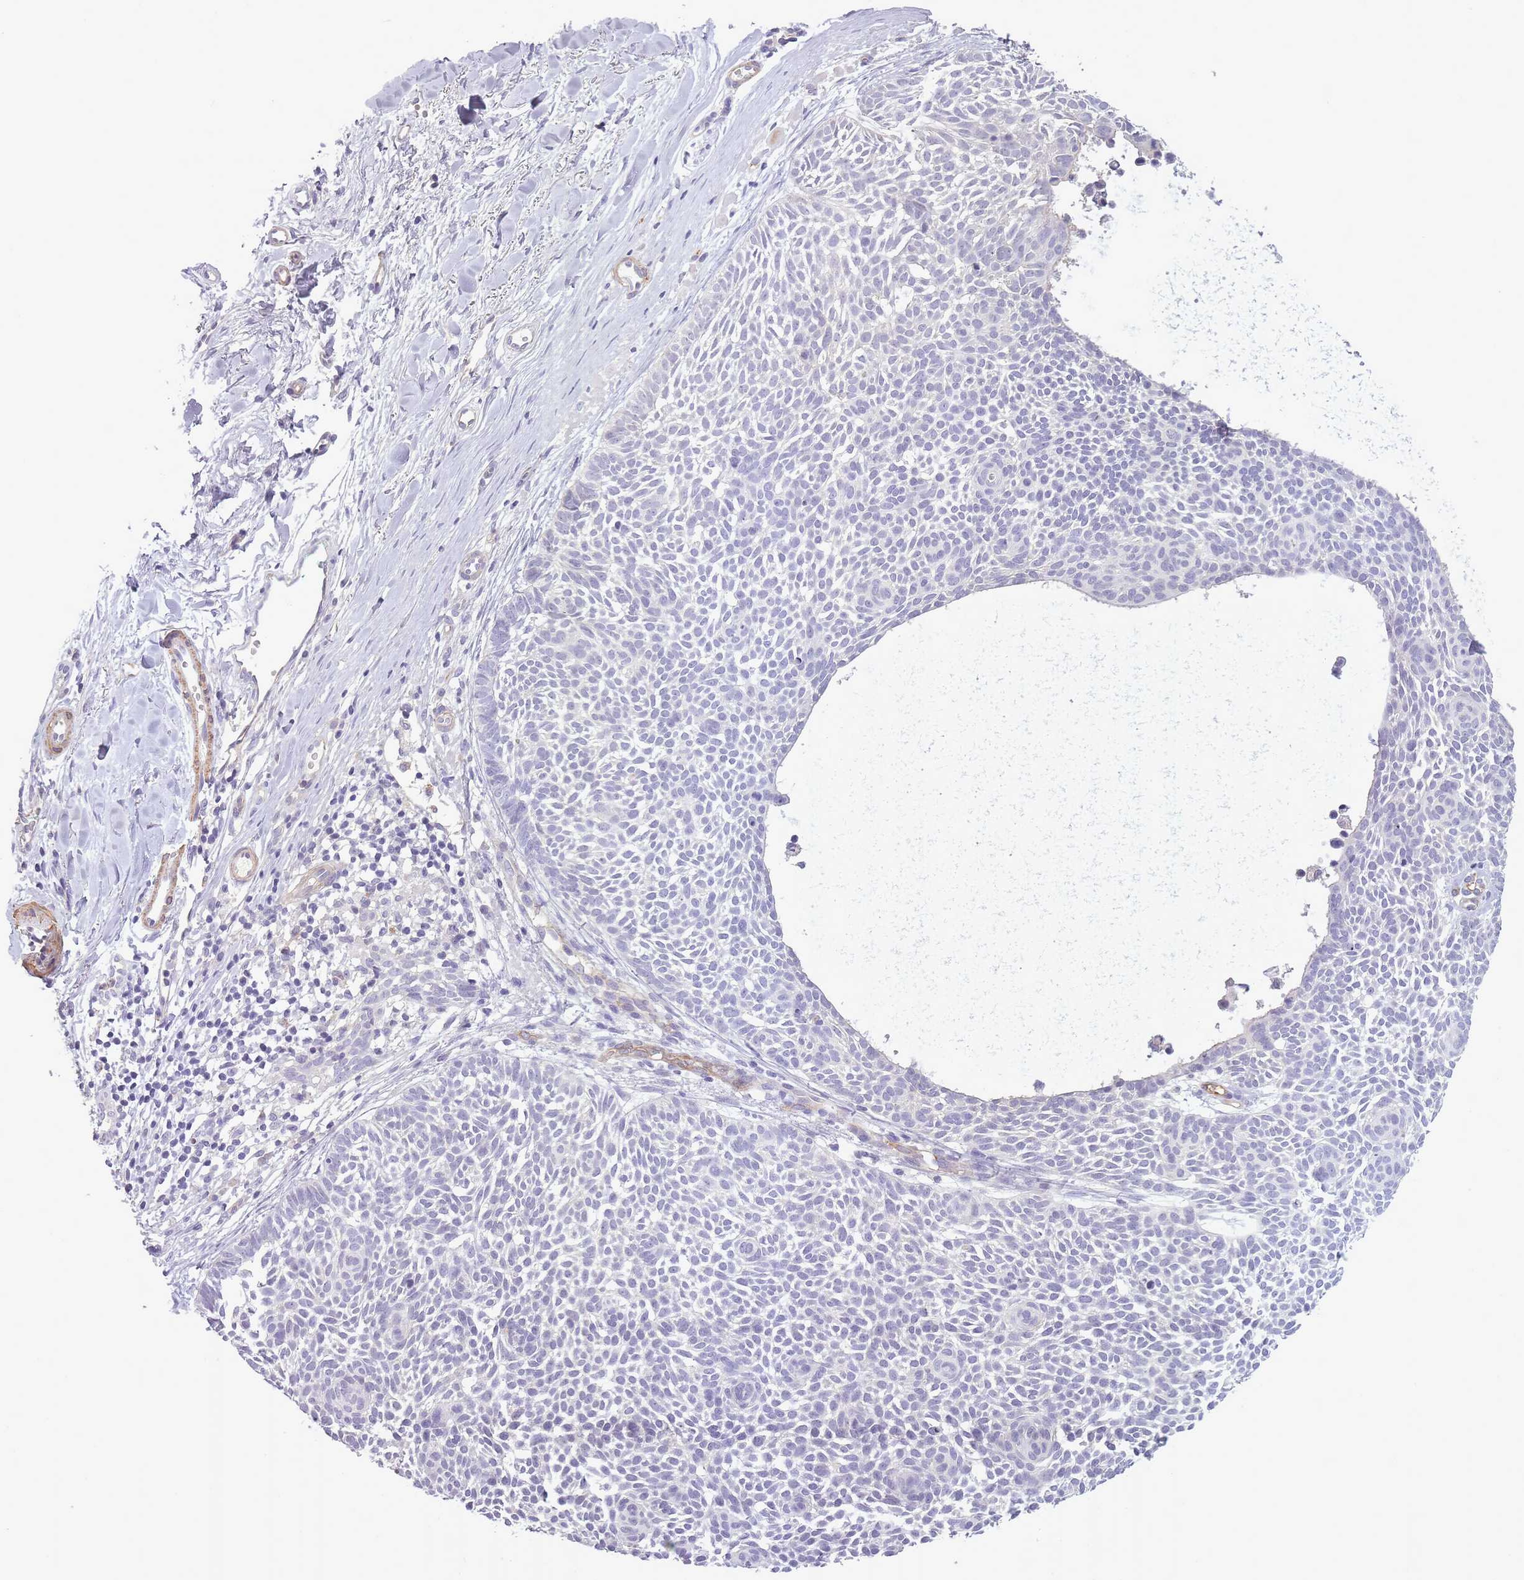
{"staining": {"intensity": "negative", "quantity": "none", "location": "none"}, "tissue": "skin cancer", "cell_type": "Tumor cells", "image_type": "cancer", "snomed": [{"axis": "morphology", "description": "Basal cell carcinoma"}, {"axis": "topography", "description": "Skin"}], "caption": "The image exhibits no significant expression in tumor cells of skin basal cell carcinoma.", "gene": "SLC8A2", "patient": {"sex": "male", "age": 61}}